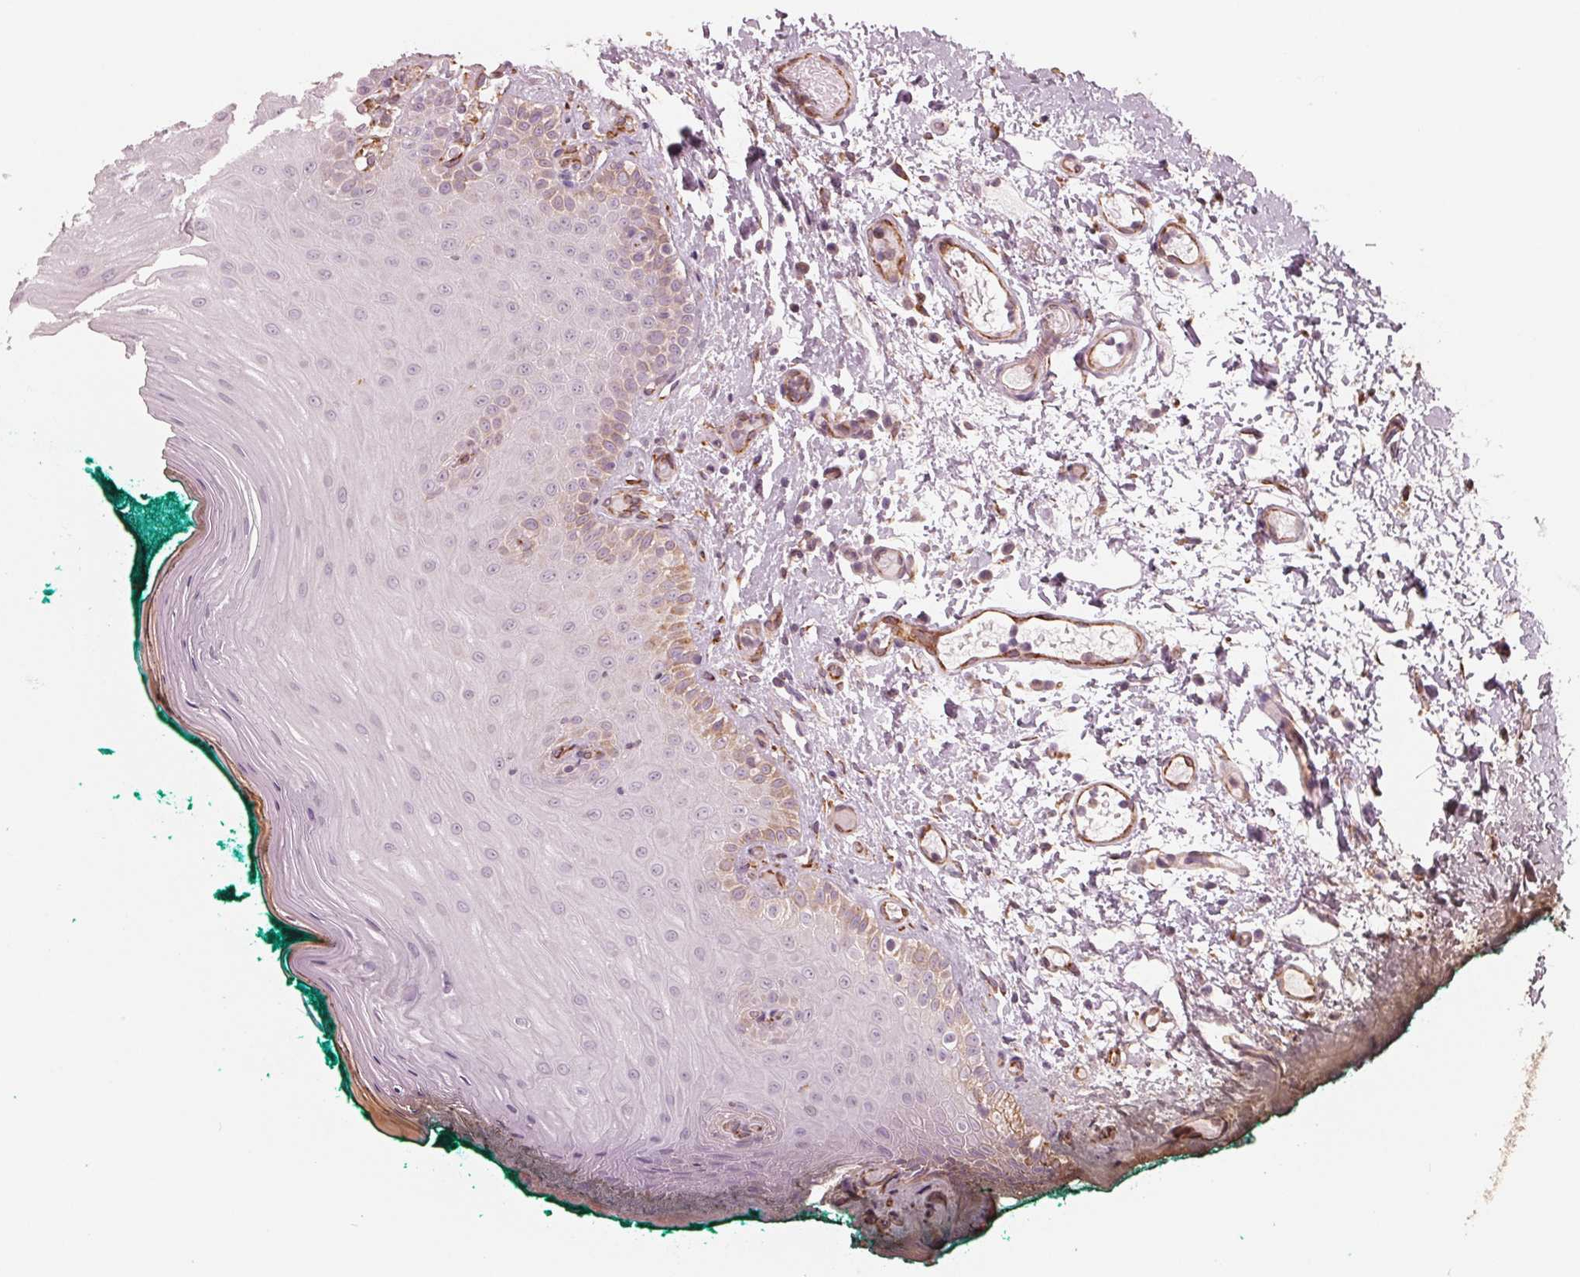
{"staining": {"intensity": "weak", "quantity": "<25%", "location": "cytoplasmic/membranous"}, "tissue": "oral mucosa", "cell_type": "Squamous epithelial cells", "image_type": "normal", "snomed": [{"axis": "morphology", "description": "Normal tissue, NOS"}, {"axis": "topography", "description": "Oral tissue"}], "caption": "The immunohistochemistry histopathology image has no significant positivity in squamous epithelial cells of oral mucosa. Brightfield microscopy of IHC stained with DAB (3,3'-diaminobenzidine) (brown) and hematoxylin (blue), captured at high magnification.", "gene": "IKBIP", "patient": {"sex": "female", "age": 83}}